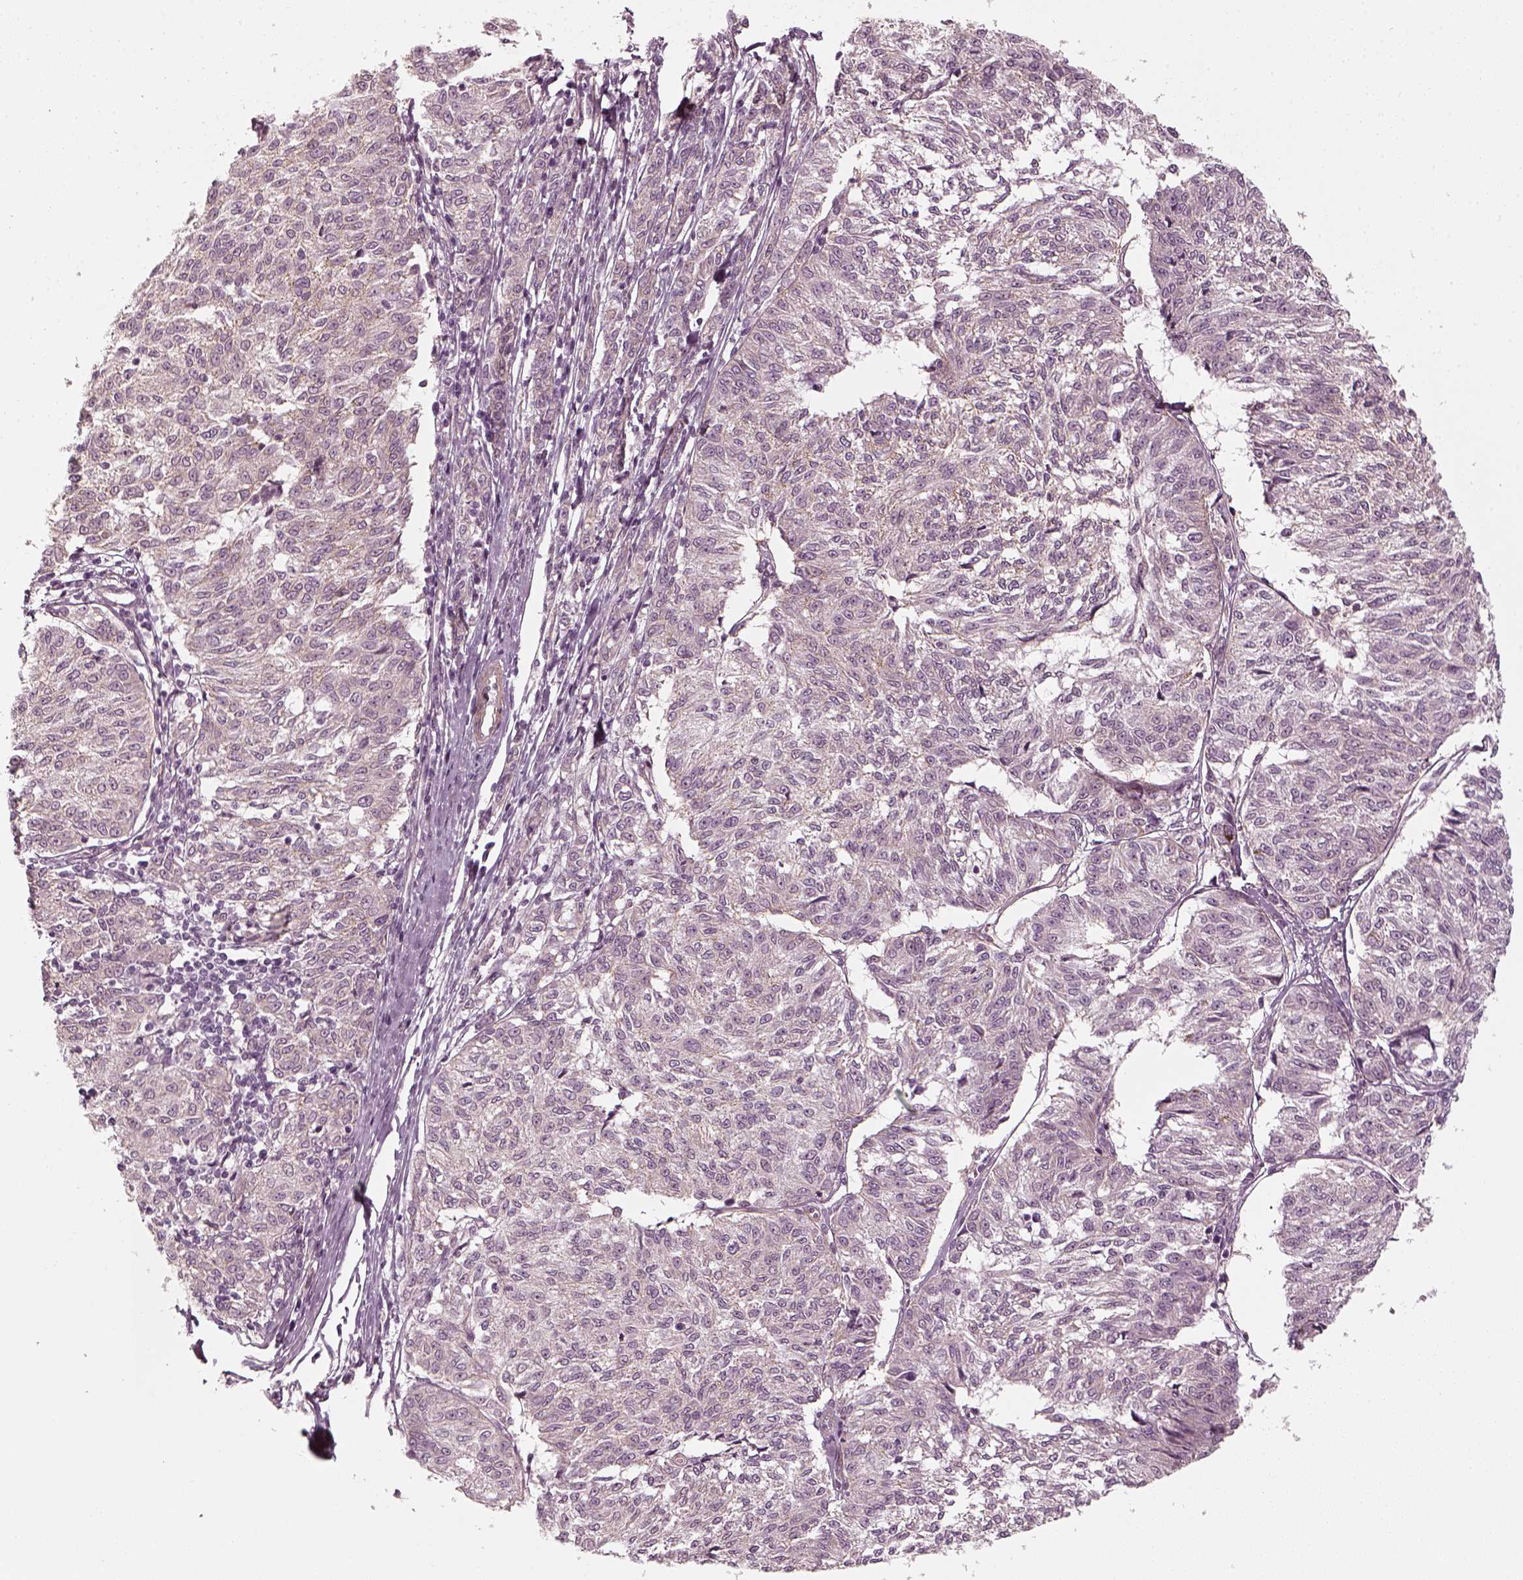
{"staining": {"intensity": "negative", "quantity": "none", "location": "none"}, "tissue": "melanoma", "cell_type": "Tumor cells", "image_type": "cancer", "snomed": [{"axis": "morphology", "description": "Malignant melanoma, NOS"}, {"axis": "topography", "description": "Skin"}], "caption": "This histopathology image is of melanoma stained with IHC to label a protein in brown with the nuclei are counter-stained blue. There is no expression in tumor cells.", "gene": "LAMB2", "patient": {"sex": "female", "age": 72}}